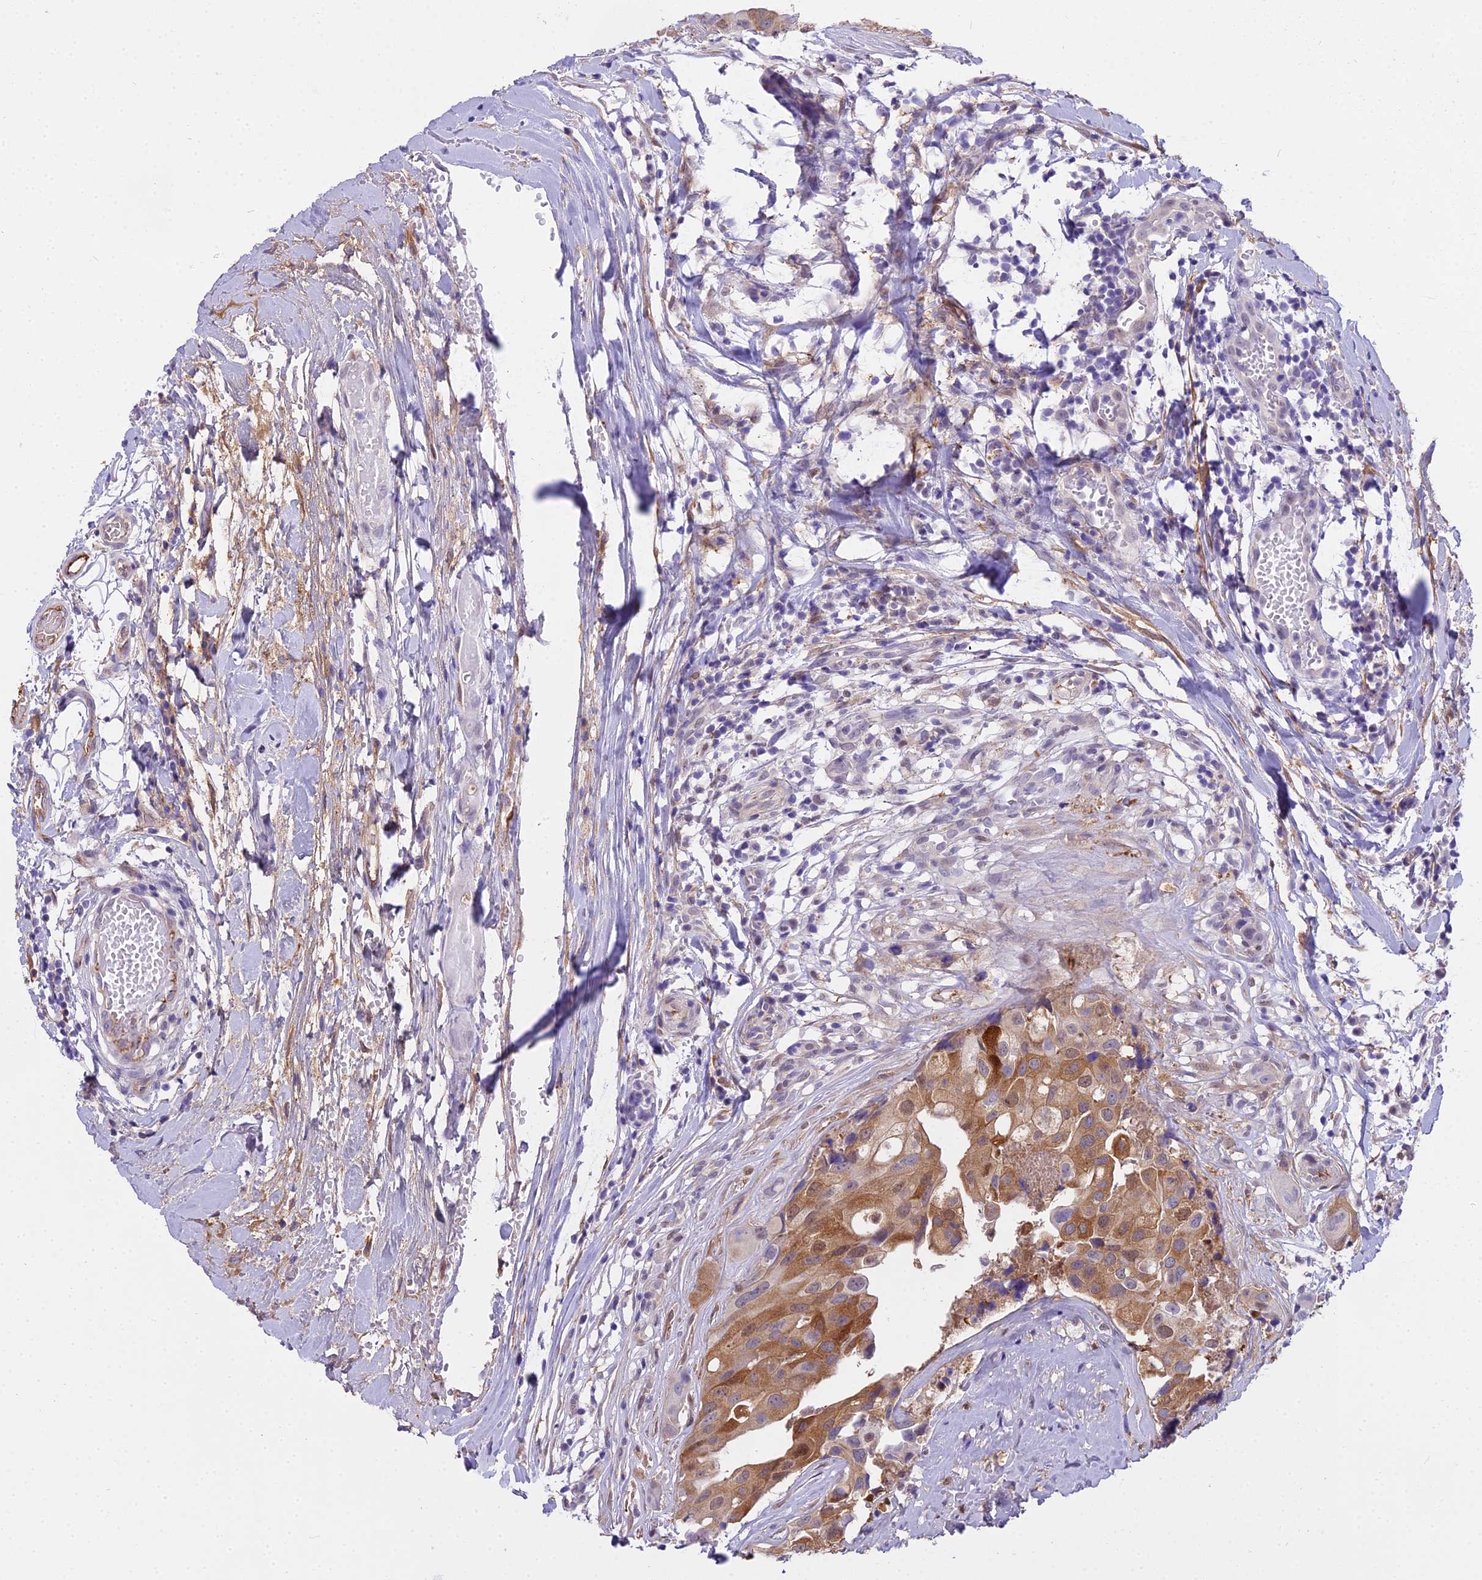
{"staining": {"intensity": "moderate", "quantity": ">75%", "location": "cytoplasmic/membranous,nuclear"}, "tissue": "head and neck cancer", "cell_type": "Tumor cells", "image_type": "cancer", "snomed": [{"axis": "morphology", "description": "Adenocarcinoma, NOS"}, {"axis": "morphology", "description": "Adenocarcinoma, metastatic, NOS"}, {"axis": "topography", "description": "Head-Neck"}], "caption": "IHC image of human head and neck cancer (adenocarcinoma) stained for a protein (brown), which exhibits medium levels of moderate cytoplasmic/membranous and nuclear expression in about >75% of tumor cells.", "gene": "MAT2A", "patient": {"sex": "male", "age": 75}}